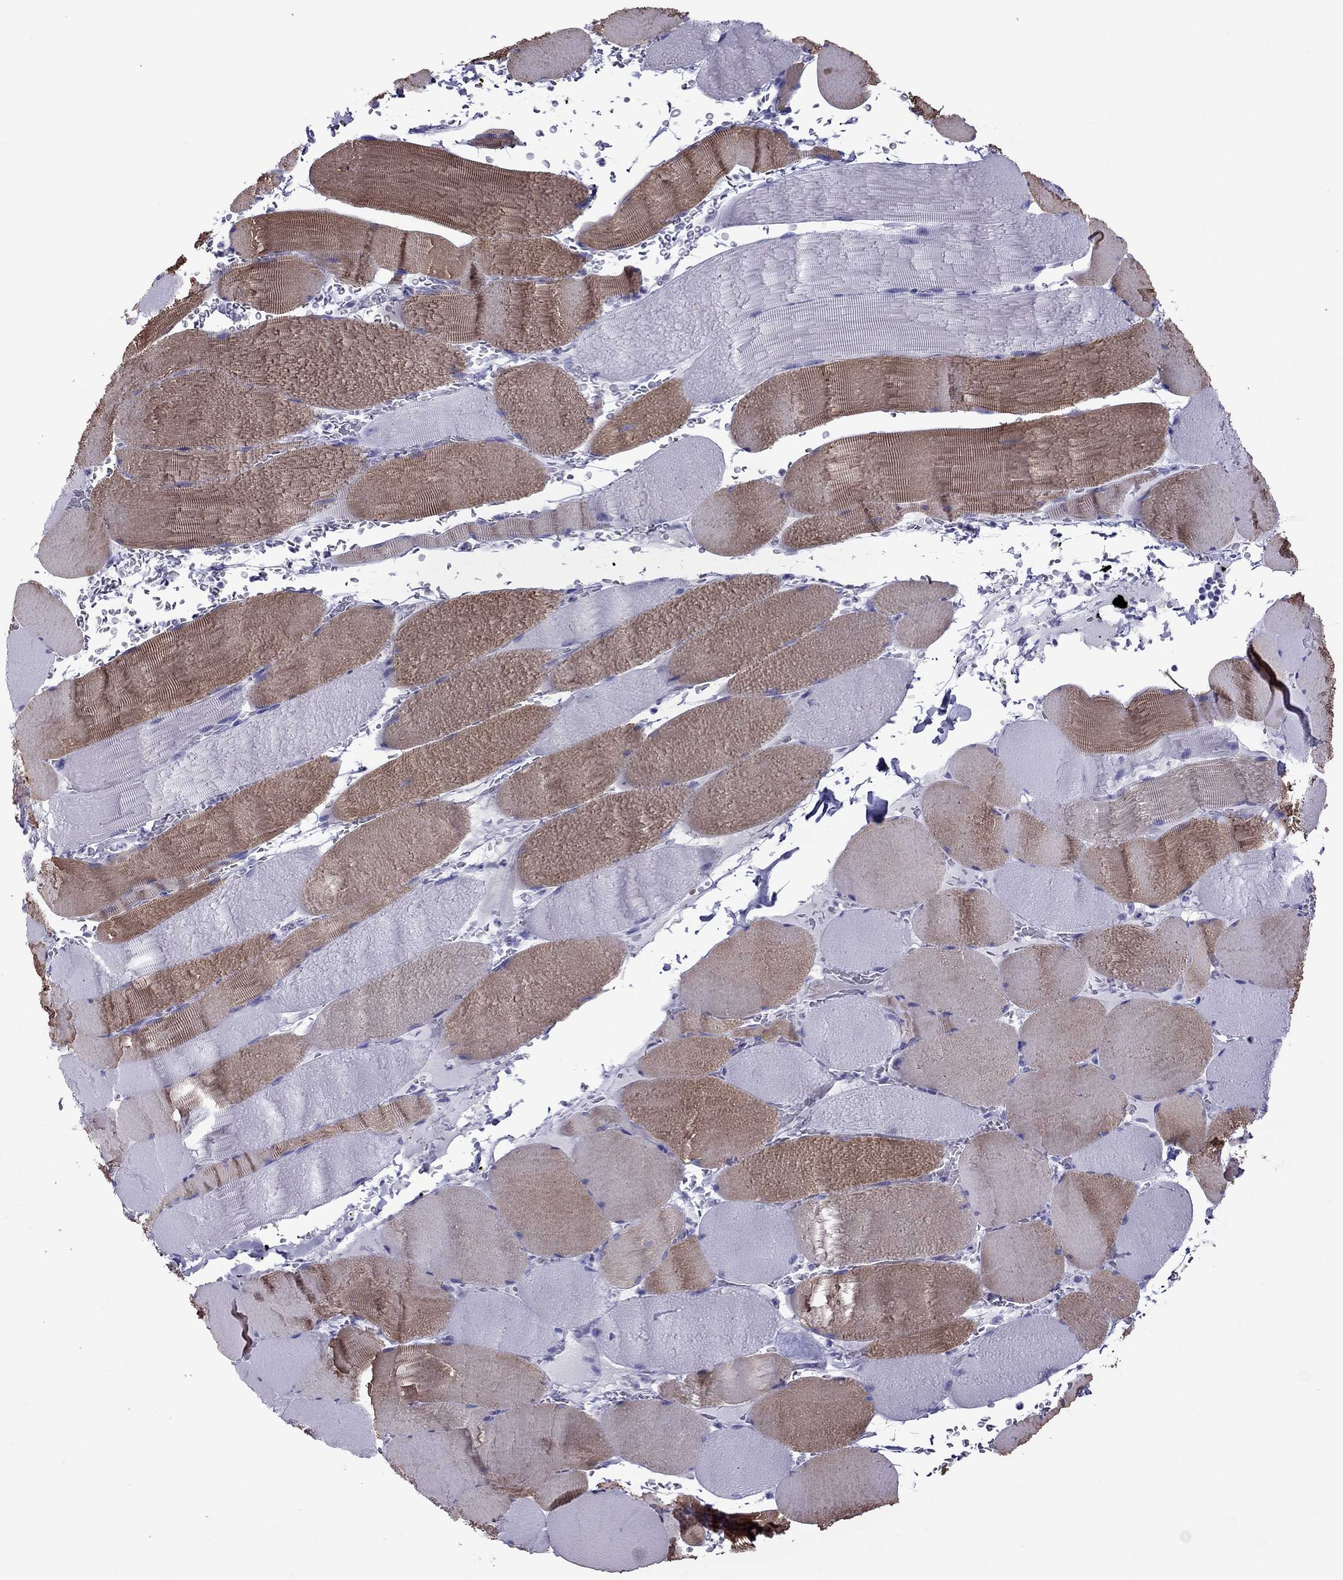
{"staining": {"intensity": "strong", "quantity": "<25%", "location": "cytoplasmic/membranous"}, "tissue": "skeletal muscle", "cell_type": "Myocytes", "image_type": "normal", "snomed": [{"axis": "morphology", "description": "Normal tissue, NOS"}, {"axis": "topography", "description": "Skeletal muscle"}], "caption": "Protein analysis of normal skeletal muscle shows strong cytoplasmic/membranous staining in about <25% of myocytes. Nuclei are stained in blue.", "gene": "MYL11", "patient": {"sex": "male", "age": 56}}